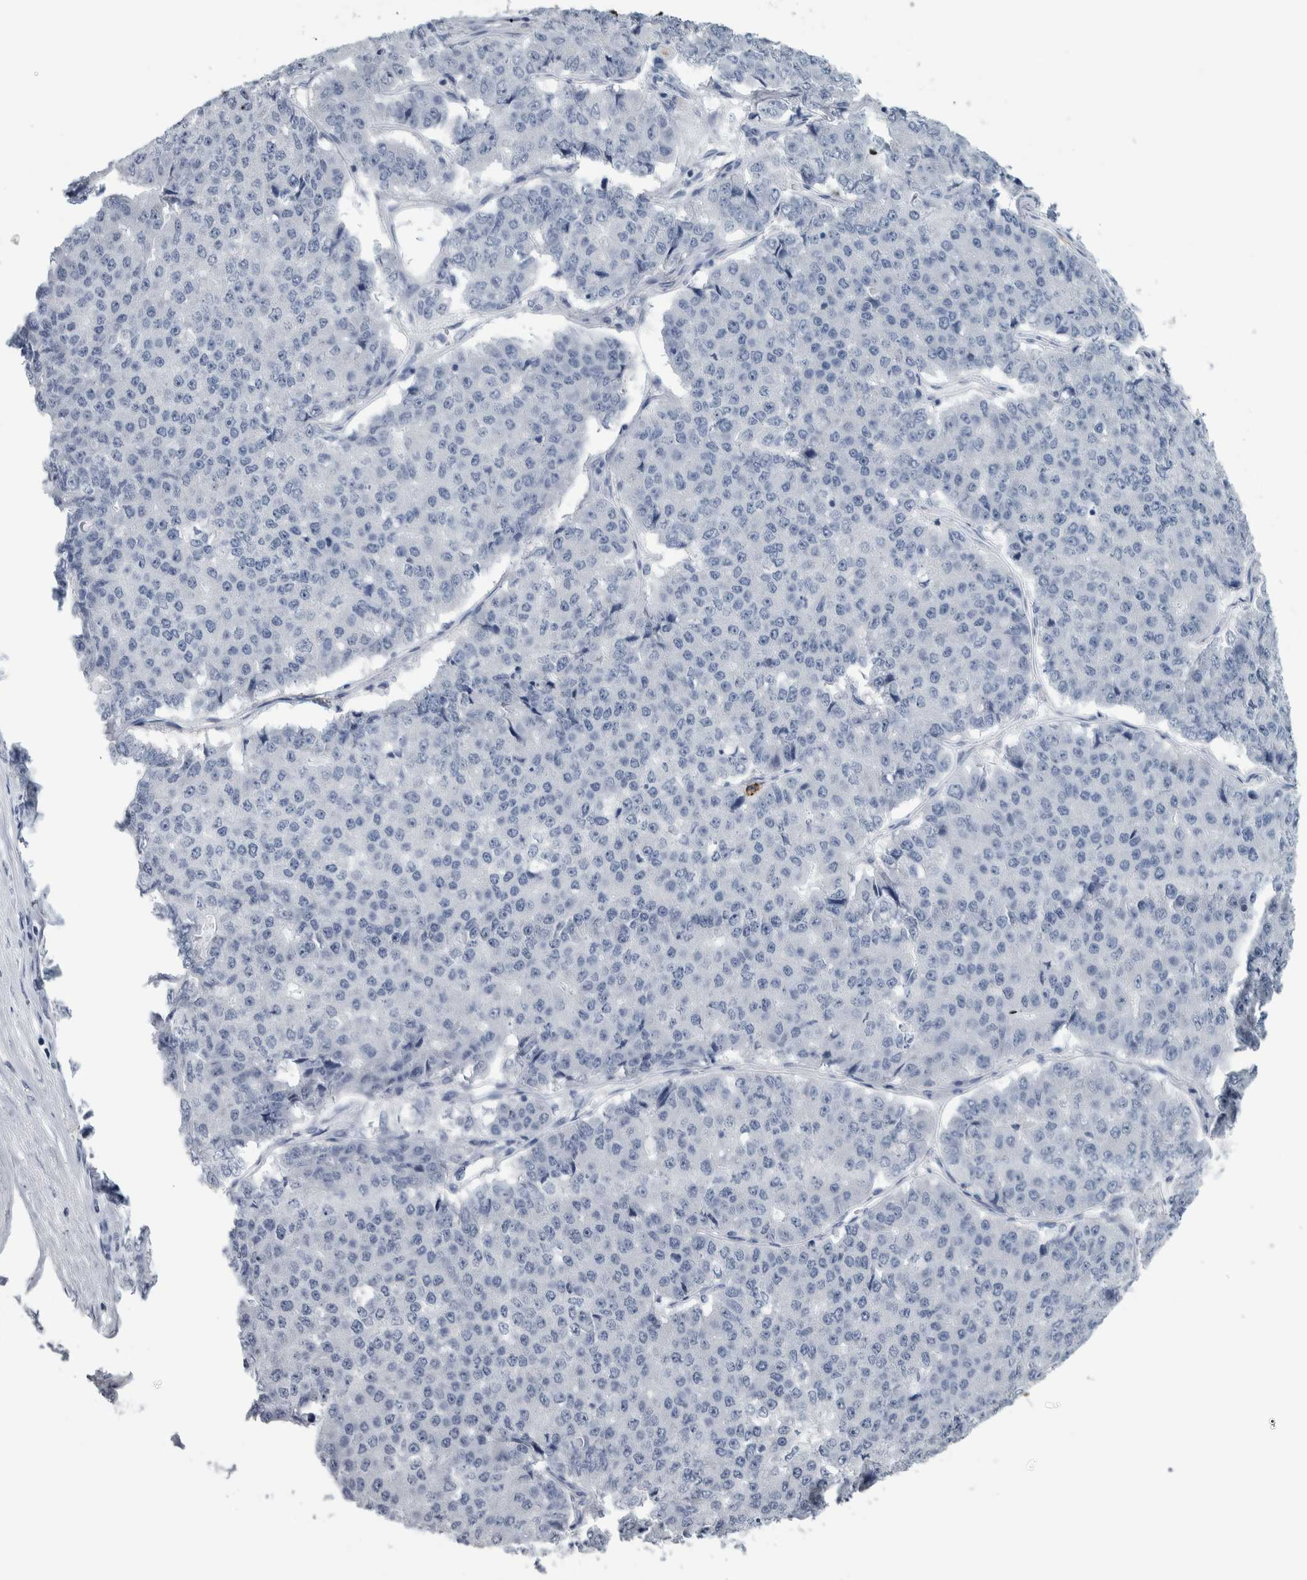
{"staining": {"intensity": "negative", "quantity": "none", "location": "none"}, "tissue": "pancreatic cancer", "cell_type": "Tumor cells", "image_type": "cancer", "snomed": [{"axis": "morphology", "description": "Adenocarcinoma, NOS"}, {"axis": "topography", "description": "Pancreas"}], "caption": "Immunohistochemical staining of adenocarcinoma (pancreatic) demonstrates no significant positivity in tumor cells.", "gene": "CDH17", "patient": {"sex": "male", "age": 50}}